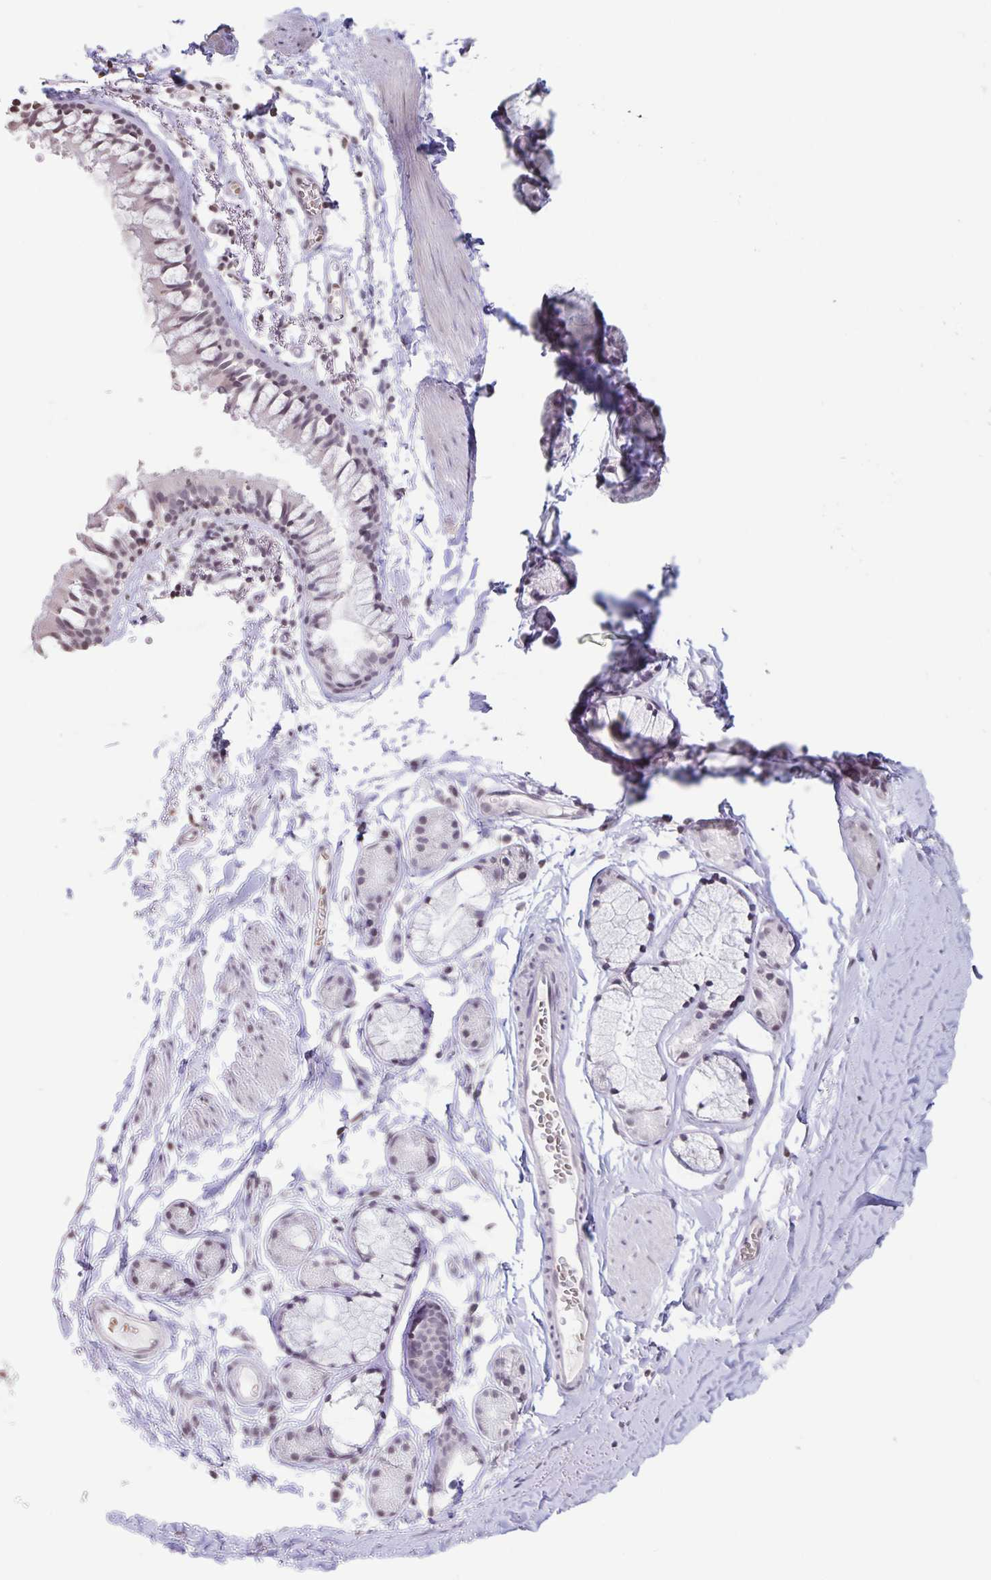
{"staining": {"intensity": "negative", "quantity": "none", "location": "none"}, "tissue": "adipose tissue", "cell_type": "Adipocytes", "image_type": "normal", "snomed": [{"axis": "morphology", "description": "Normal tissue, NOS"}, {"axis": "topography", "description": "Cartilage tissue"}, {"axis": "topography", "description": "Bronchus"}, {"axis": "topography", "description": "Peripheral nerve tissue"}], "caption": "Immunohistochemistry photomicrograph of unremarkable adipose tissue stained for a protein (brown), which demonstrates no expression in adipocytes.", "gene": "AQP4", "patient": {"sex": "female", "age": 59}}